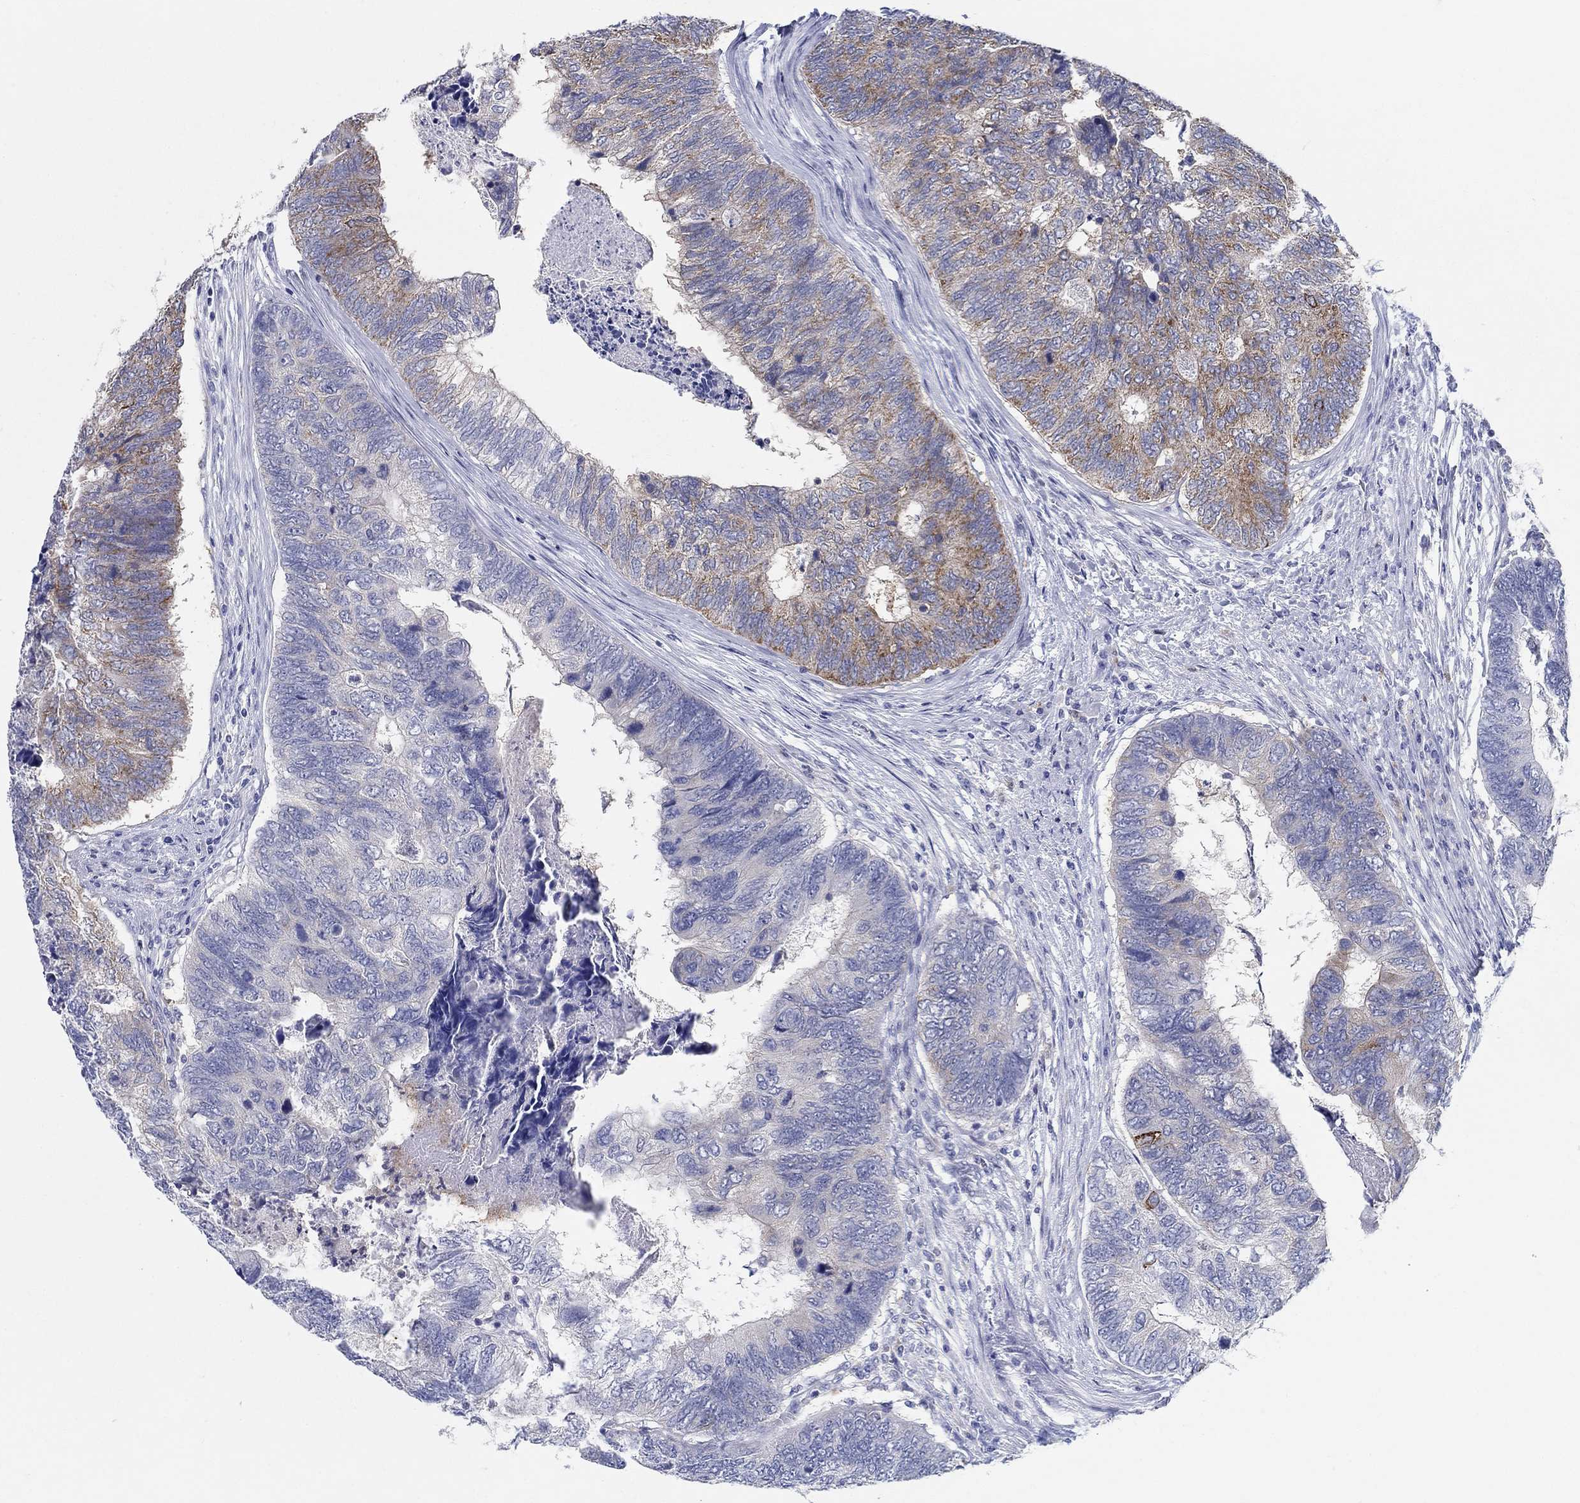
{"staining": {"intensity": "moderate", "quantity": "<25%", "location": "cytoplasmic/membranous"}, "tissue": "colorectal cancer", "cell_type": "Tumor cells", "image_type": "cancer", "snomed": [{"axis": "morphology", "description": "Adenocarcinoma, NOS"}, {"axis": "topography", "description": "Colon"}], "caption": "Protein expression analysis of adenocarcinoma (colorectal) exhibits moderate cytoplasmic/membranous staining in approximately <25% of tumor cells. (IHC, brightfield microscopy, high magnification).", "gene": "RAP1GAP", "patient": {"sex": "female", "age": 67}}